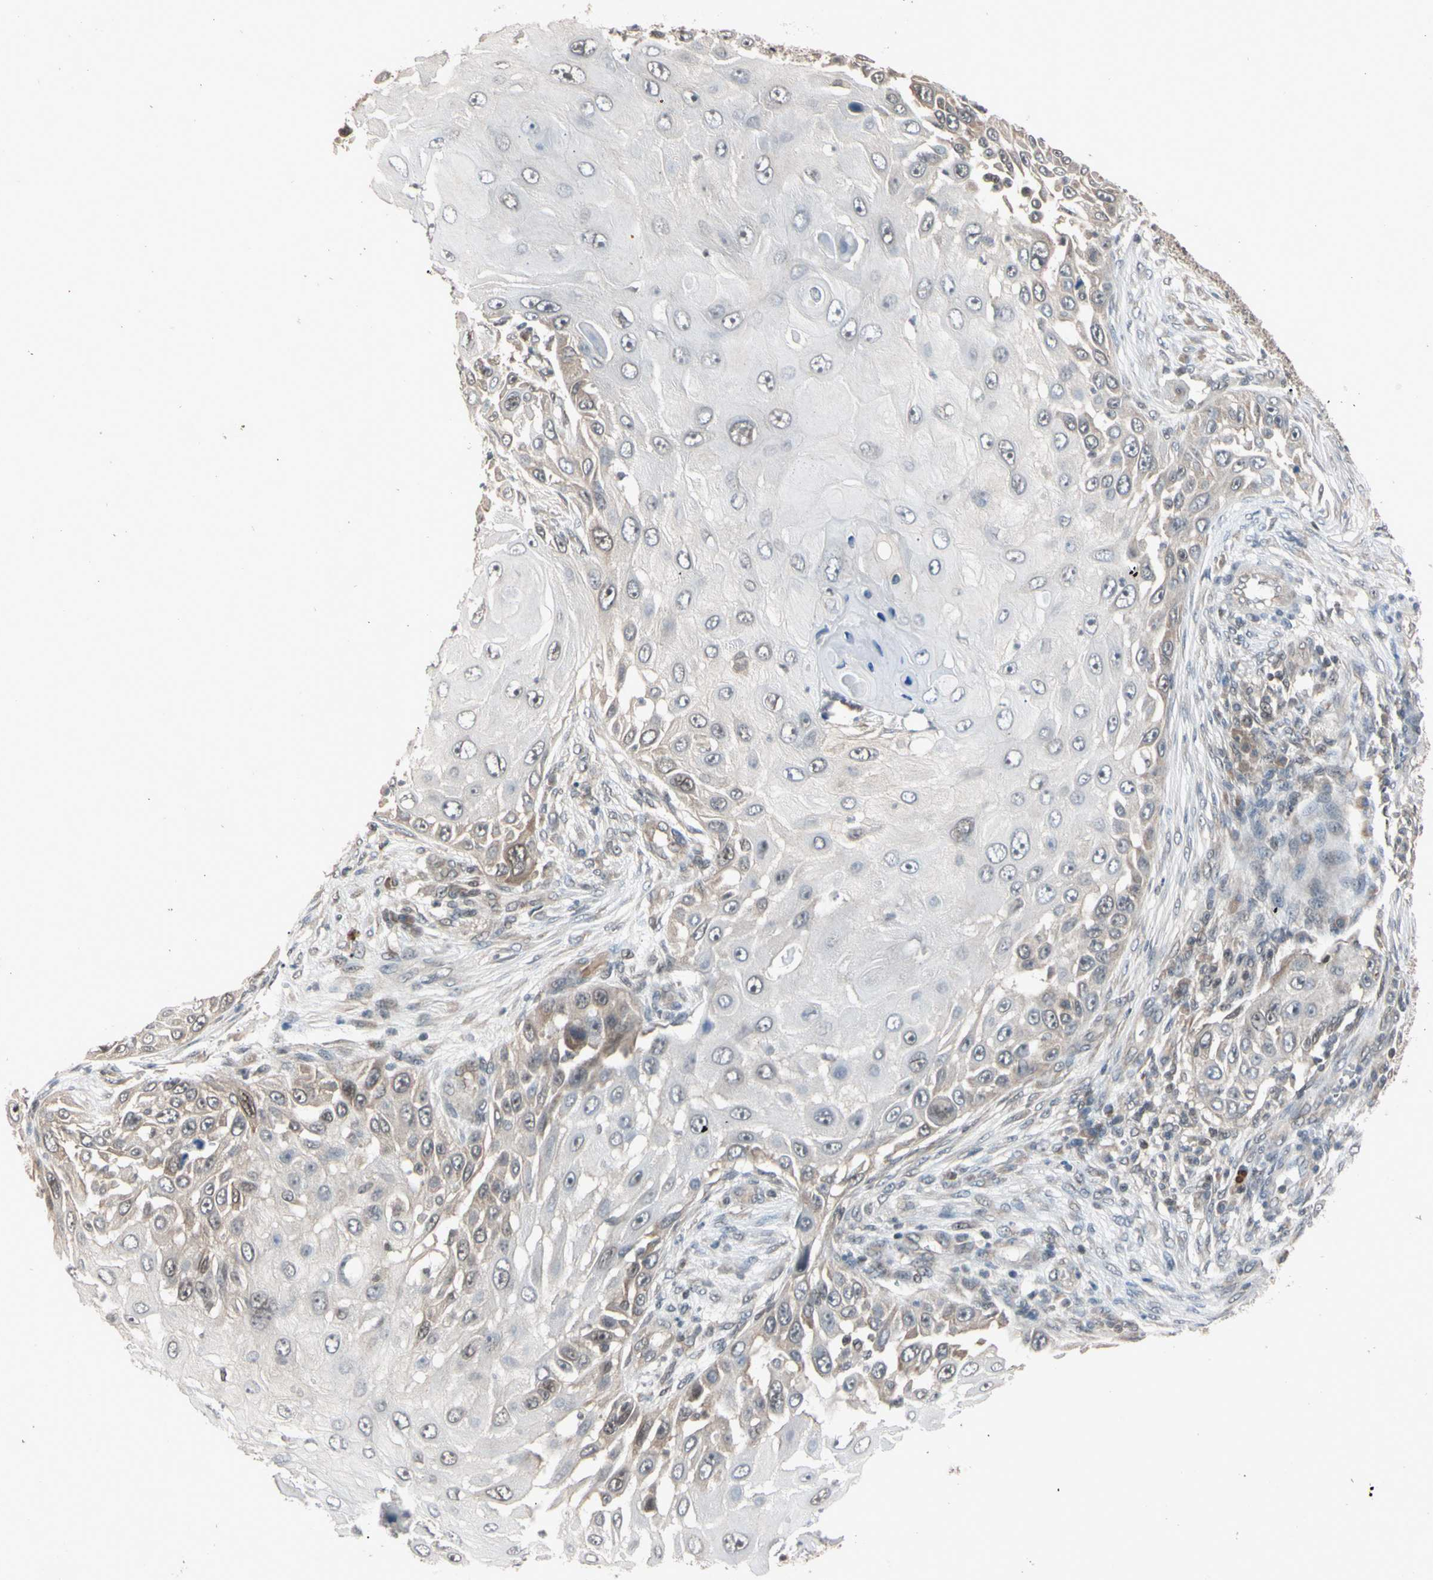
{"staining": {"intensity": "weak", "quantity": "<25%", "location": "cytoplasmic/membranous"}, "tissue": "skin cancer", "cell_type": "Tumor cells", "image_type": "cancer", "snomed": [{"axis": "morphology", "description": "Squamous cell carcinoma, NOS"}, {"axis": "topography", "description": "Skin"}], "caption": "Protein analysis of skin cancer demonstrates no significant staining in tumor cells.", "gene": "UBE2I", "patient": {"sex": "female", "age": 44}}